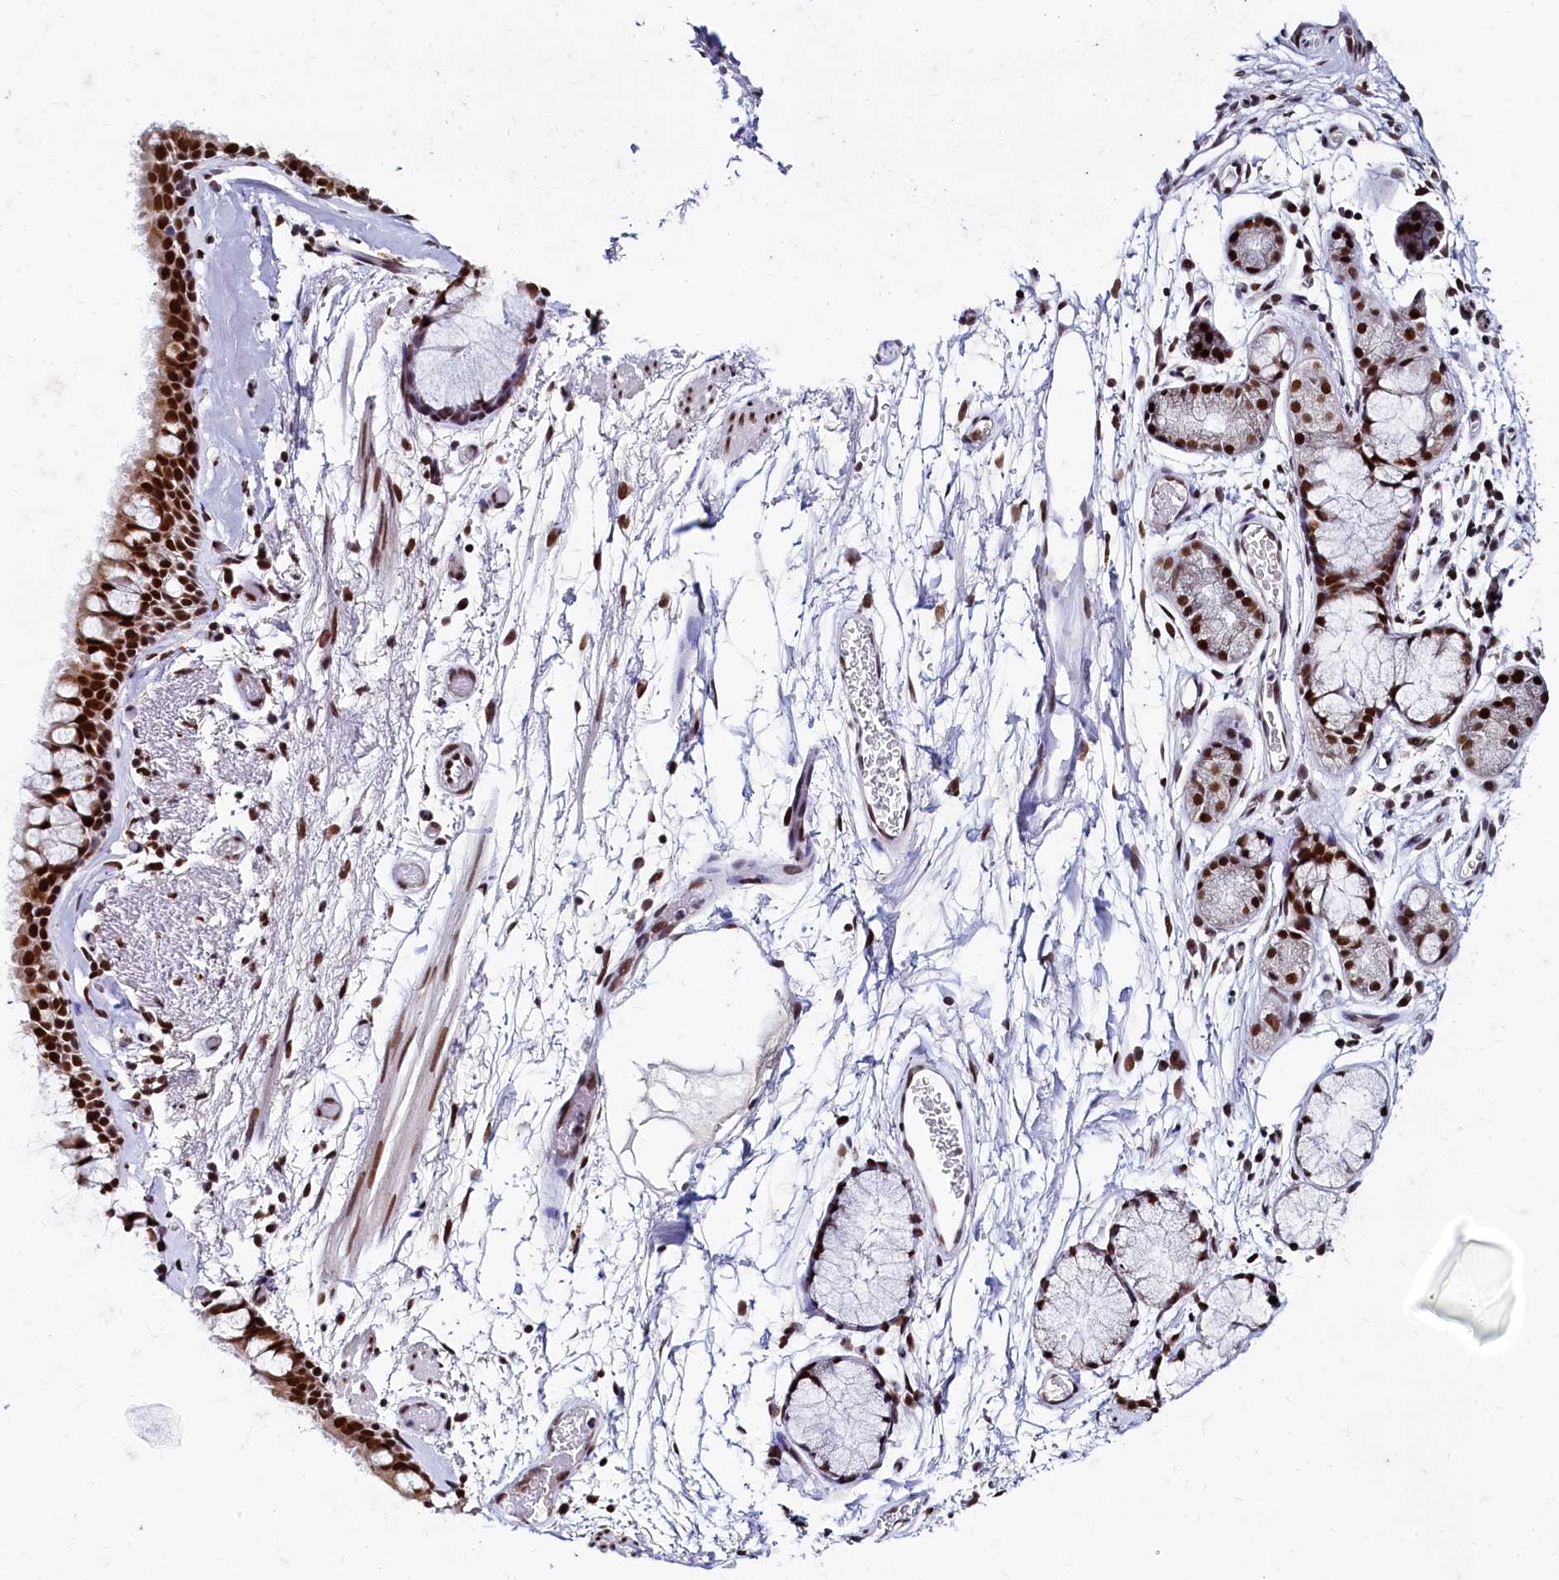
{"staining": {"intensity": "strong", "quantity": ">75%", "location": "cytoplasmic/membranous,nuclear"}, "tissue": "bronchus", "cell_type": "Respiratory epithelial cells", "image_type": "normal", "snomed": [{"axis": "morphology", "description": "Normal tissue, NOS"}, {"axis": "topography", "description": "Bronchus"}], "caption": "Immunohistochemistry (IHC) micrograph of unremarkable bronchus: bronchus stained using immunohistochemistry displays high levels of strong protein expression localized specifically in the cytoplasmic/membranous,nuclear of respiratory epithelial cells, appearing as a cytoplasmic/membranous,nuclear brown color.", "gene": "CPSF7", "patient": {"sex": "male", "age": 65}}